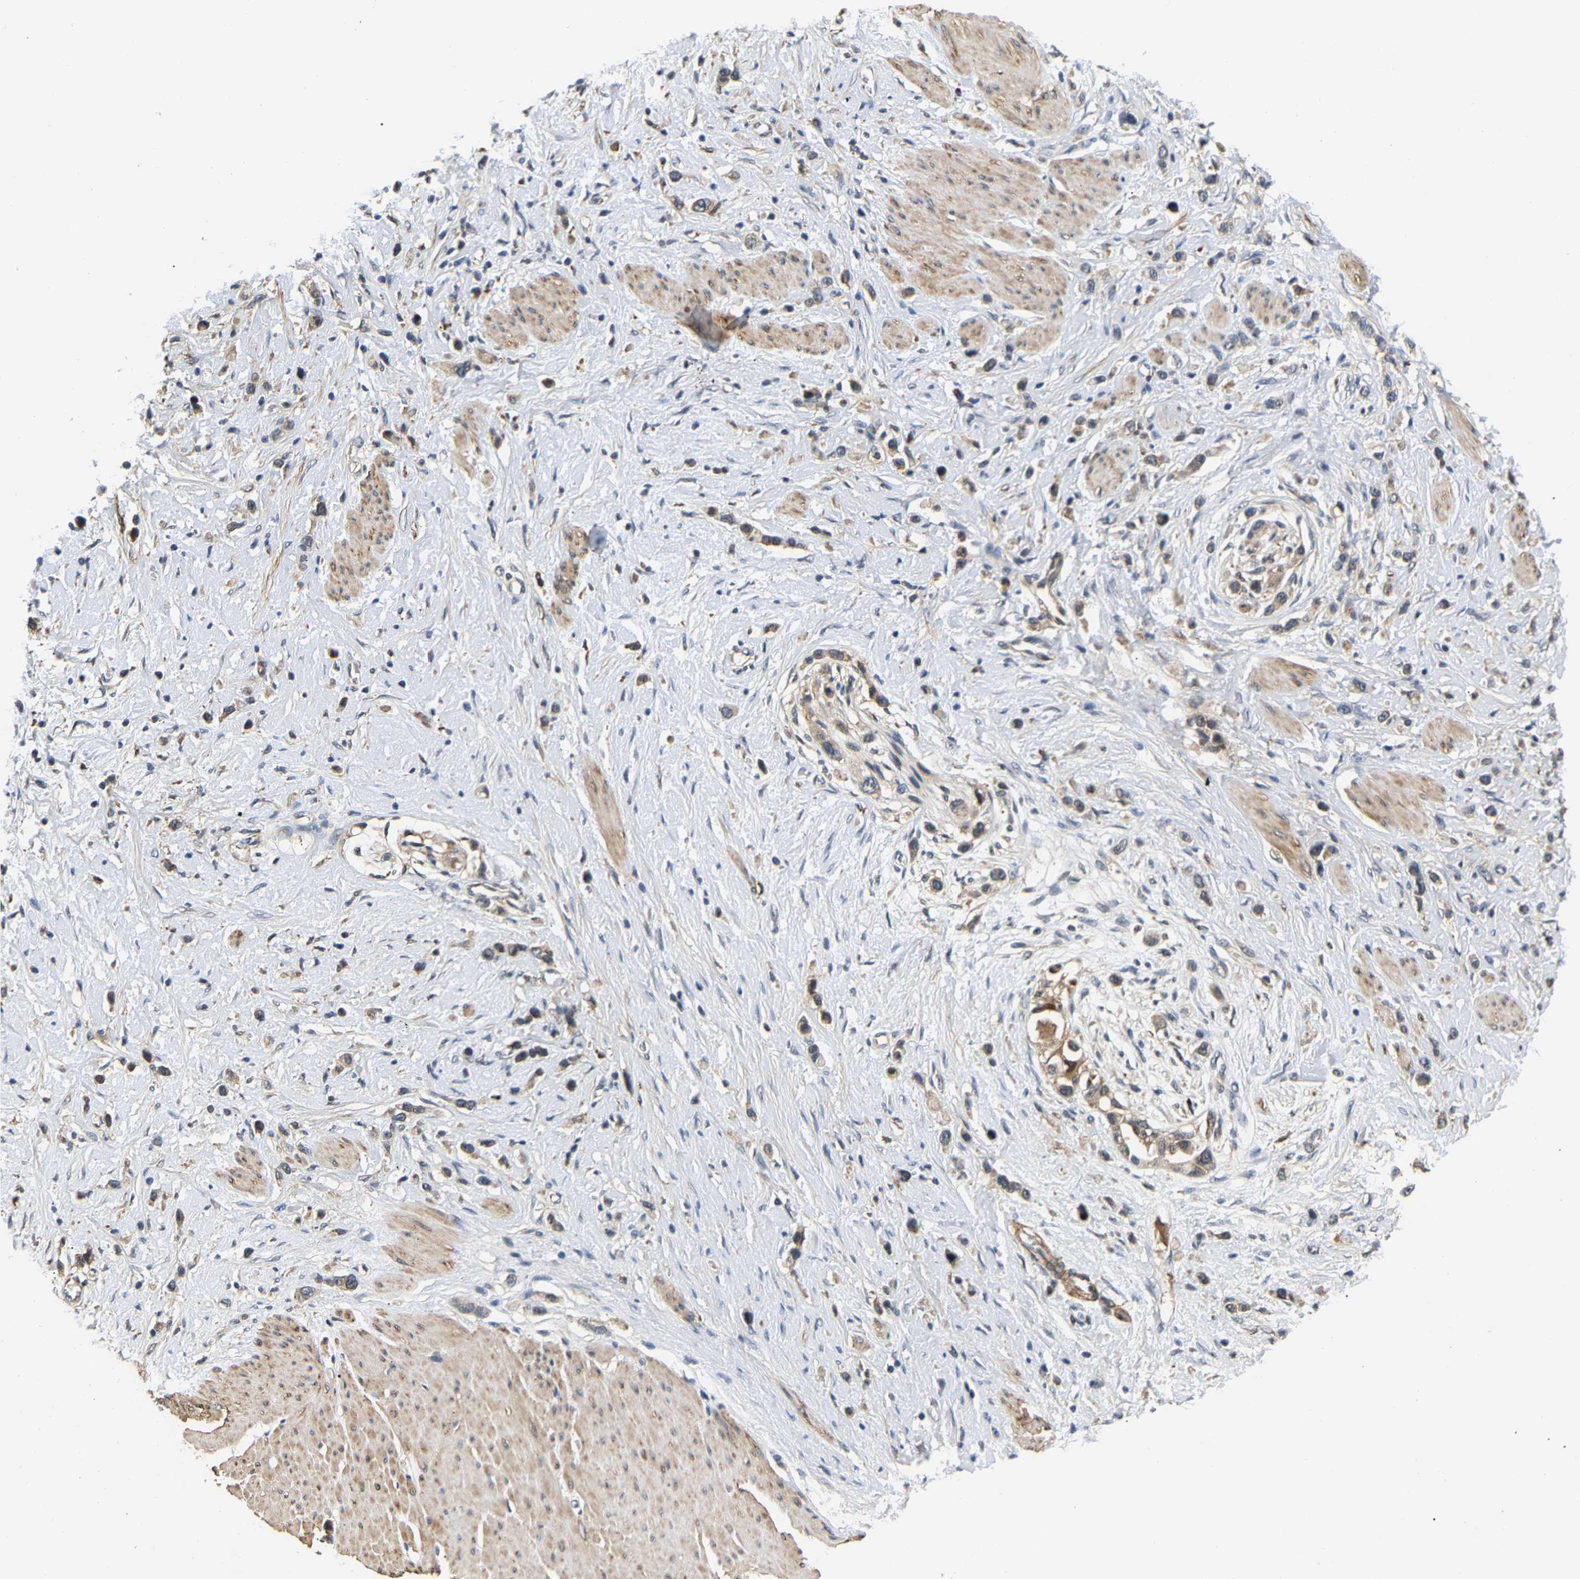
{"staining": {"intensity": "weak", "quantity": "25%-75%", "location": "cytoplasmic/membranous"}, "tissue": "stomach cancer", "cell_type": "Tumor cells", "image_type": "cancer", "snomed": [{"axis": "morphology", "description": "Adenocarcinoma, NOS"}, {"axis": "topography", "description": "Stomach"}], "caption": "Immunohistochemical staining of stomach cancer displays low levels of weak cytoplasmic/membranous expression in about 25%-75% of tumor cells.", "gene": "LARP6", "patient": {"sex": "female", "age": 65}}